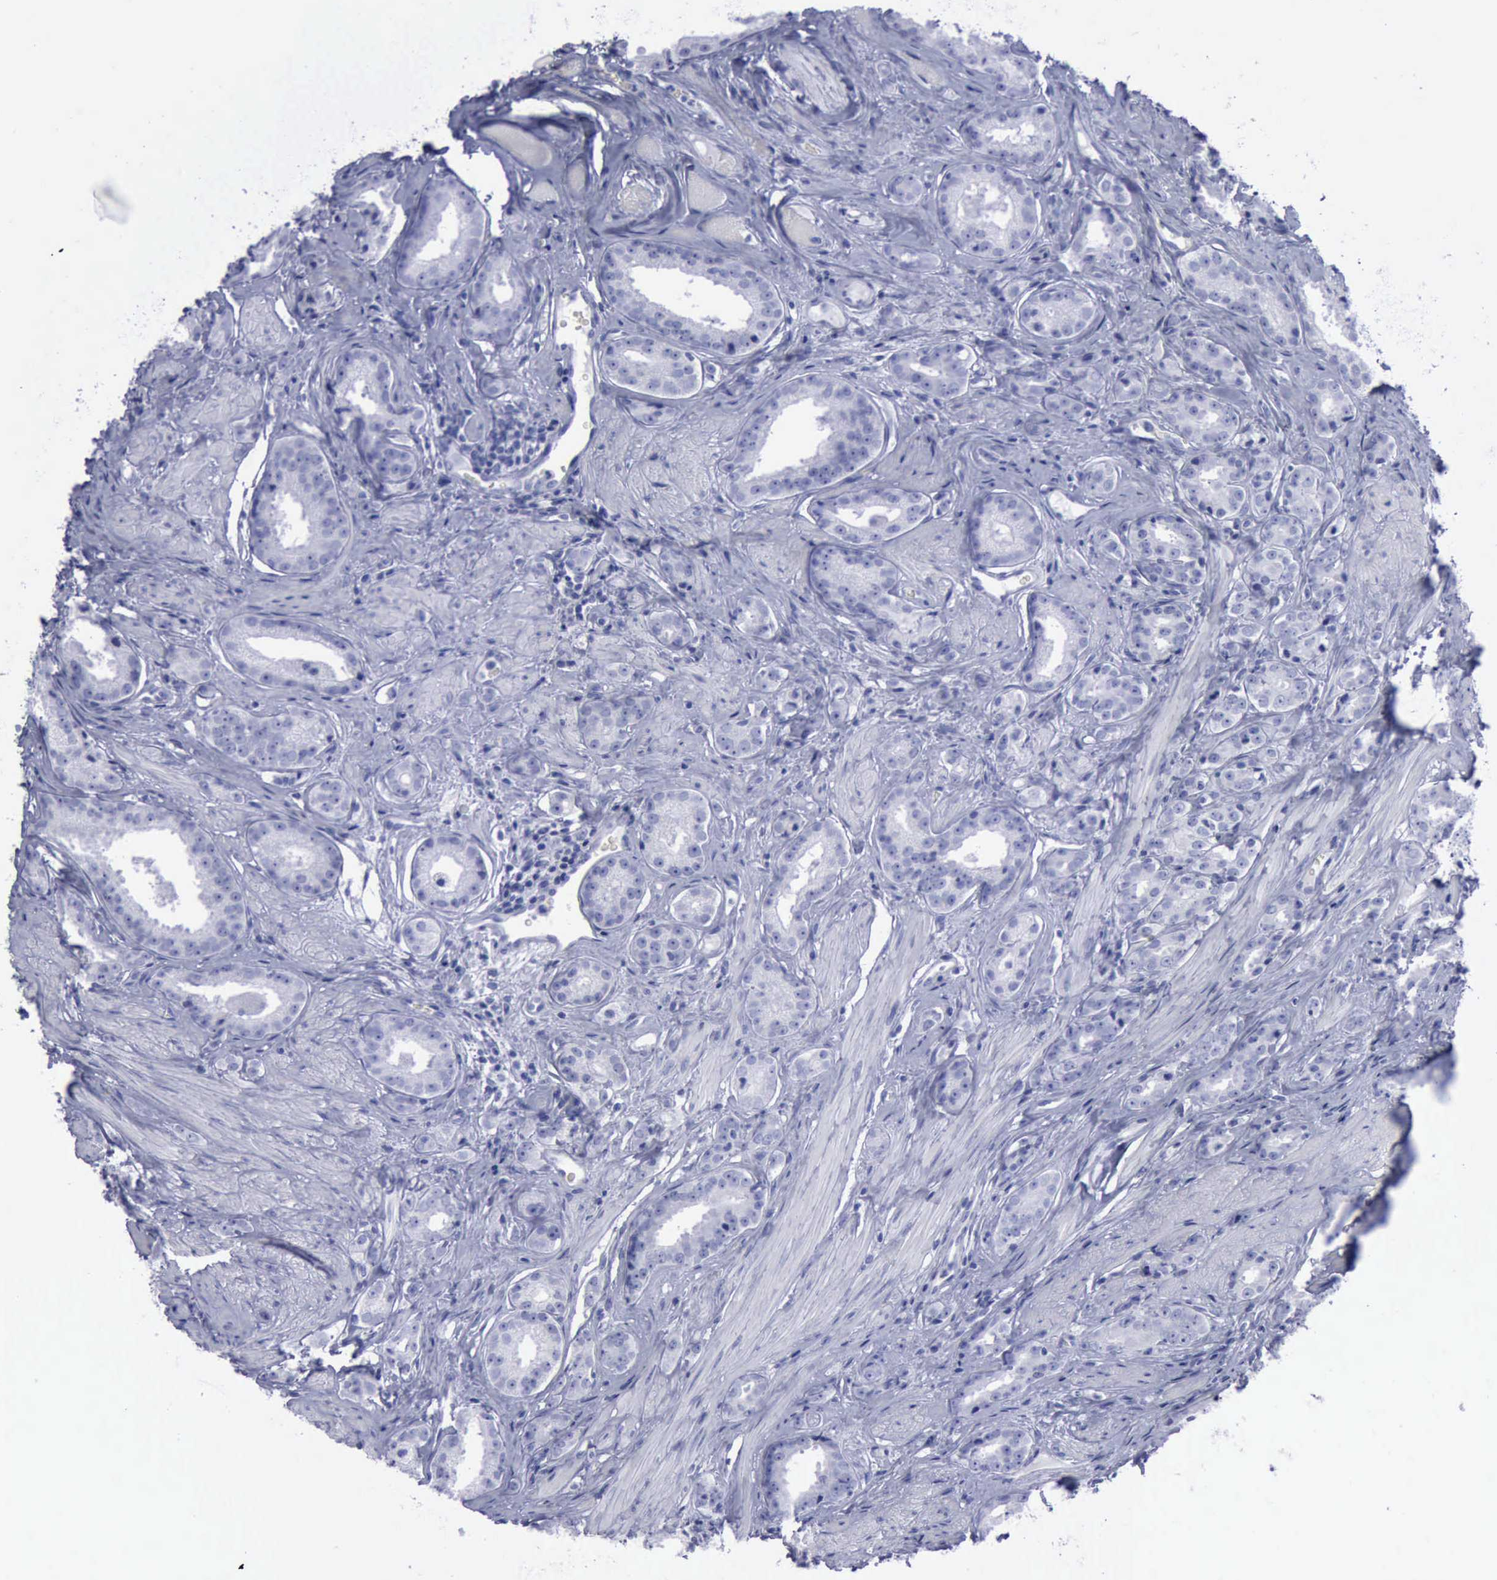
{"staining": {"intensity": "negative", "quantity": "none", "location": "none"}, "tissue": "prostate cancer", "cell_type": "Tumor cells", "image_type": "cancer", "snomed": [{"axis": "morphology", "description": "Adenocarcinoma, Medium grade"}, {"axis": "topography", "description": "Prostate"}], "caption": "Protein analysis of prostate cancer exhibits no significant staining in tumor cells.", "gene": "KRT13", "patient": {"sex": "male", "age": 53}}